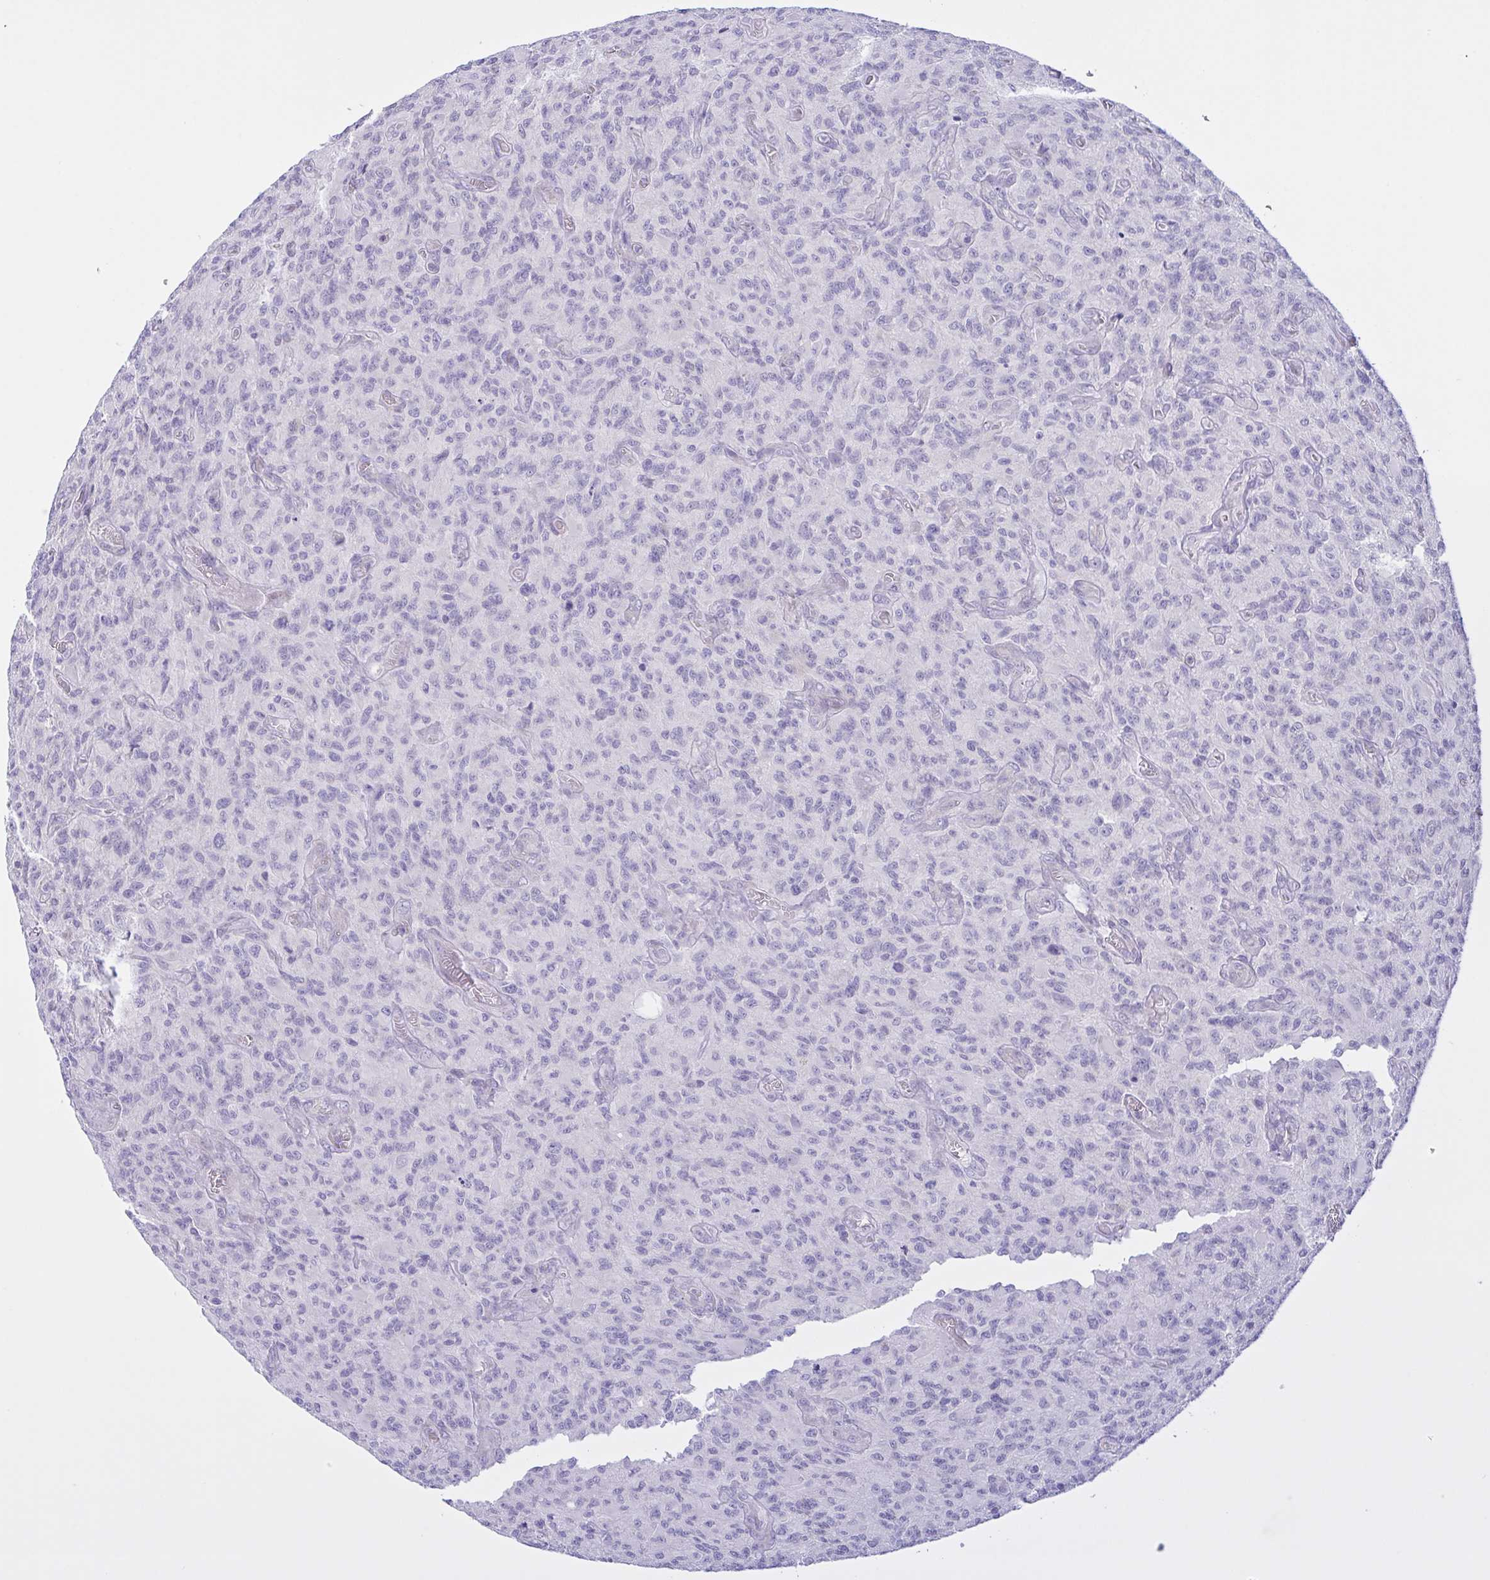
{"staining": {"intensity": "negative", "quantity": "none", "location": "none"}, "tissue": "glioma", "cell_type": "Tumor cells", "image_type": "cancer", "snomed": [{"axis": "morphology", "description": "Glioma, malignant, High grade"}, {"axis": "topography", "description": "Brain"}], "caption": "There is no significant positivity in tumor cells of malignant glioma (high-grade). (DAB immunohistochemistry (IHC) visualized using brightfield microscopy, high magnification).", "gene": "FAM86B1", "patient": {"sex": "male", "age": 61}}